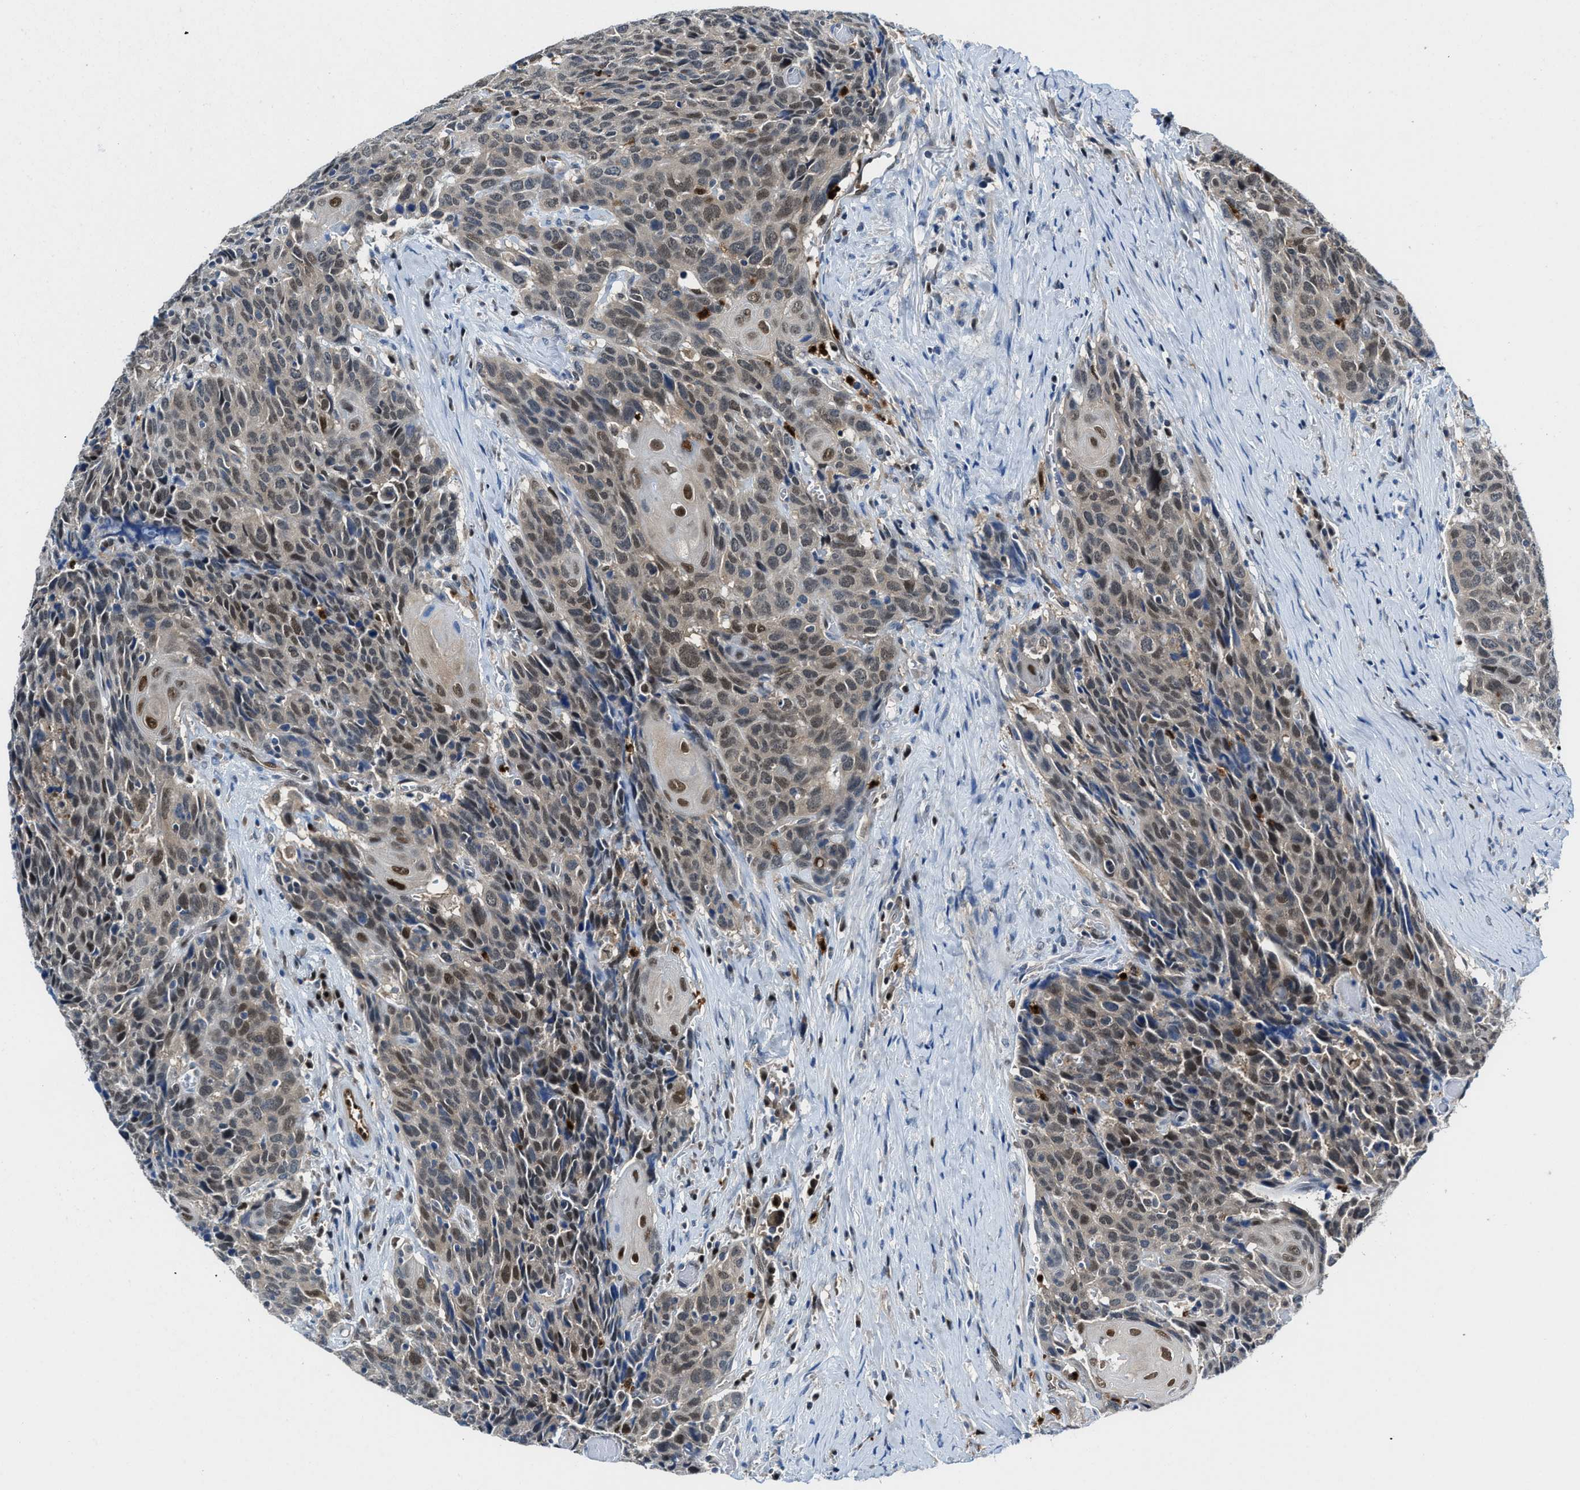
{"staining": {"intensity": "weak", "quantity": ">75%", "location": "nuclear"}, "tissue": "head and neck cancer", "cell_type": "Tumor cells", "image_type": "cancer", "snomed": [{"axis": "morphology", "description": "Squamous cell carcinoma, NOS"}, {"axis": "topography", "description": "Head-Neck"}], "caption": "Protein analysis of squamous cell carcinoma (head and neck) tissue shows weak nuclear positivity in approximately >75% of tumor cells.", "gene": "LTA4H", "patient": {"sex": "male", "age": 66}}